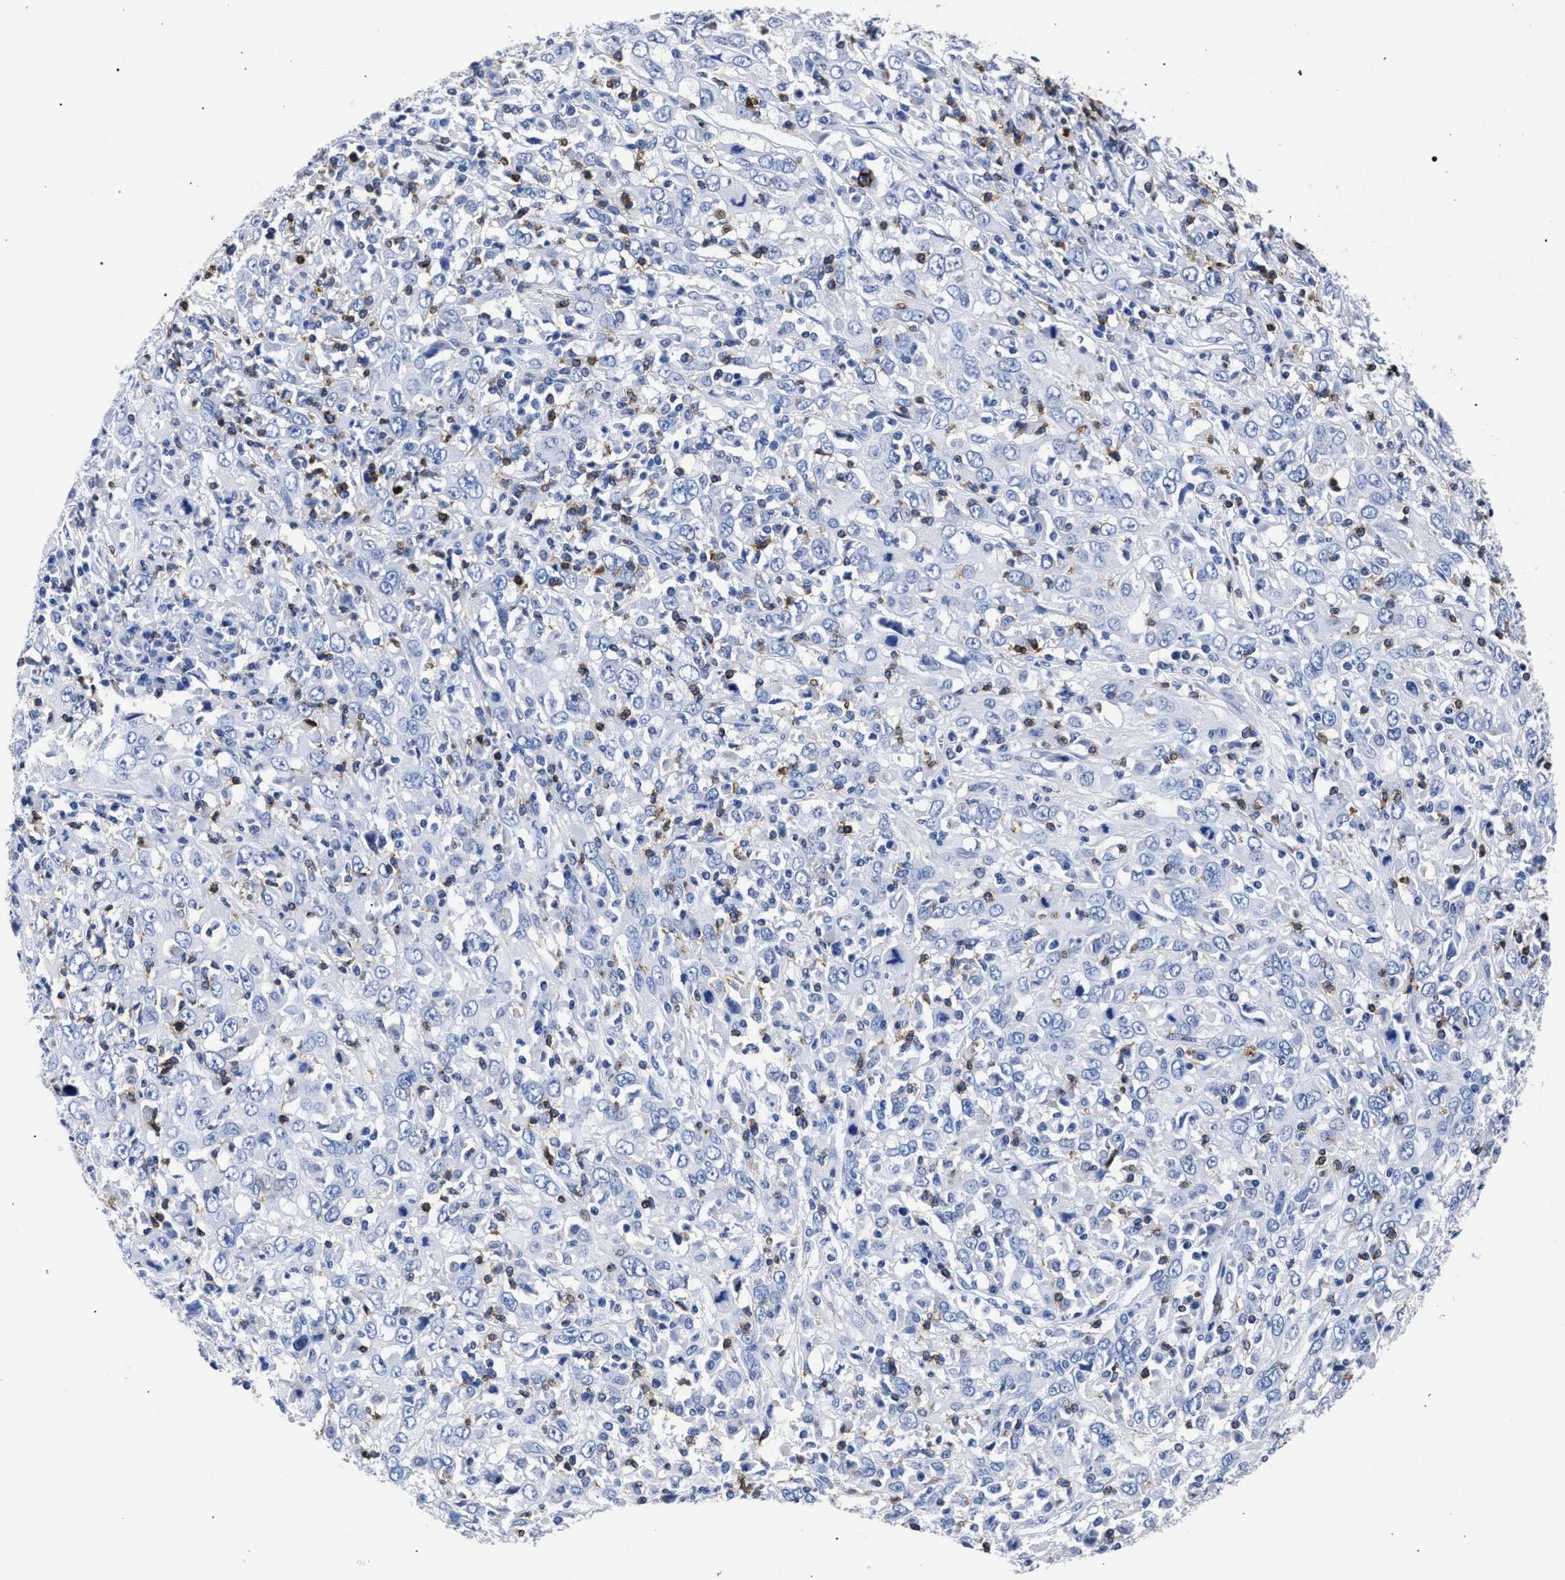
{"staining": {"intensity": "negative", "quantity": "none", "location": "none"}, "tissue": "cervical cancer", "cell_type": "Tumor cells", "image_type": "cancer", "snomed": [{"axis": "morphology", "description": "Squamous cell carcinoma, NOS"}, {"axis": "topography", "description": "Cervix"}], "caption": "Immunohistochemistry (IHC) of cervical squamous cell carcinoma demonstrates no positivity in tumor cells.", "gene": "KLRK1", "patient": {"sex": "female", "age": 46}}